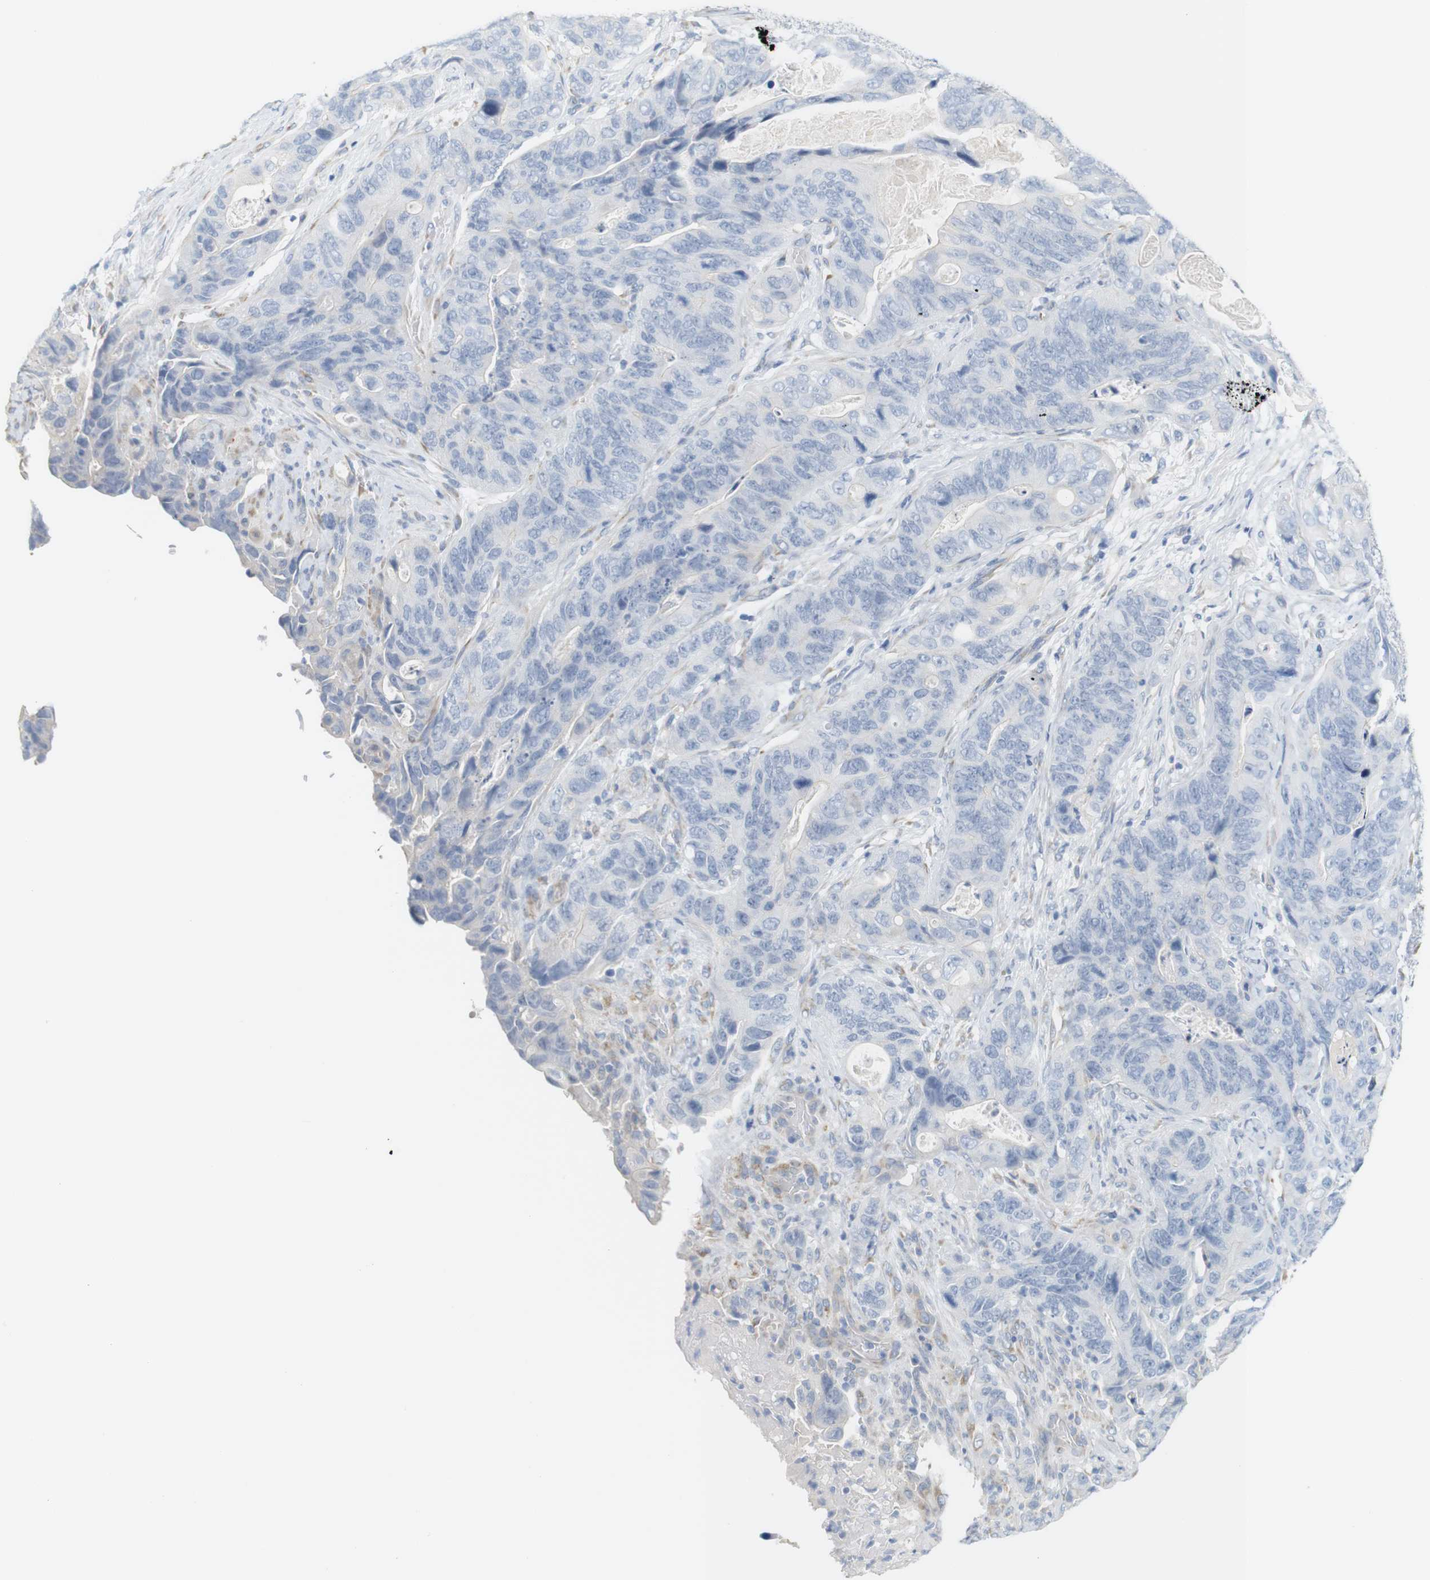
{"staining": {"intensity": "negative", "quantity": "none", "location": "none"}, "tissue": "stomach cancer", "cell_type": "Tumor cells", "image_type": "cancer", "snomed": [{"axis": "morphology", "description": "Adenocarcinoma, NOS"}, {"axis": "topography", "description": "Stomach"}], "caption": "A photomicrograph of human adenocarcinoma (stomach) is negative for staining in tumor cells.", "gene": "RGS9", "patient": {"sex": "female", "age": 89}}